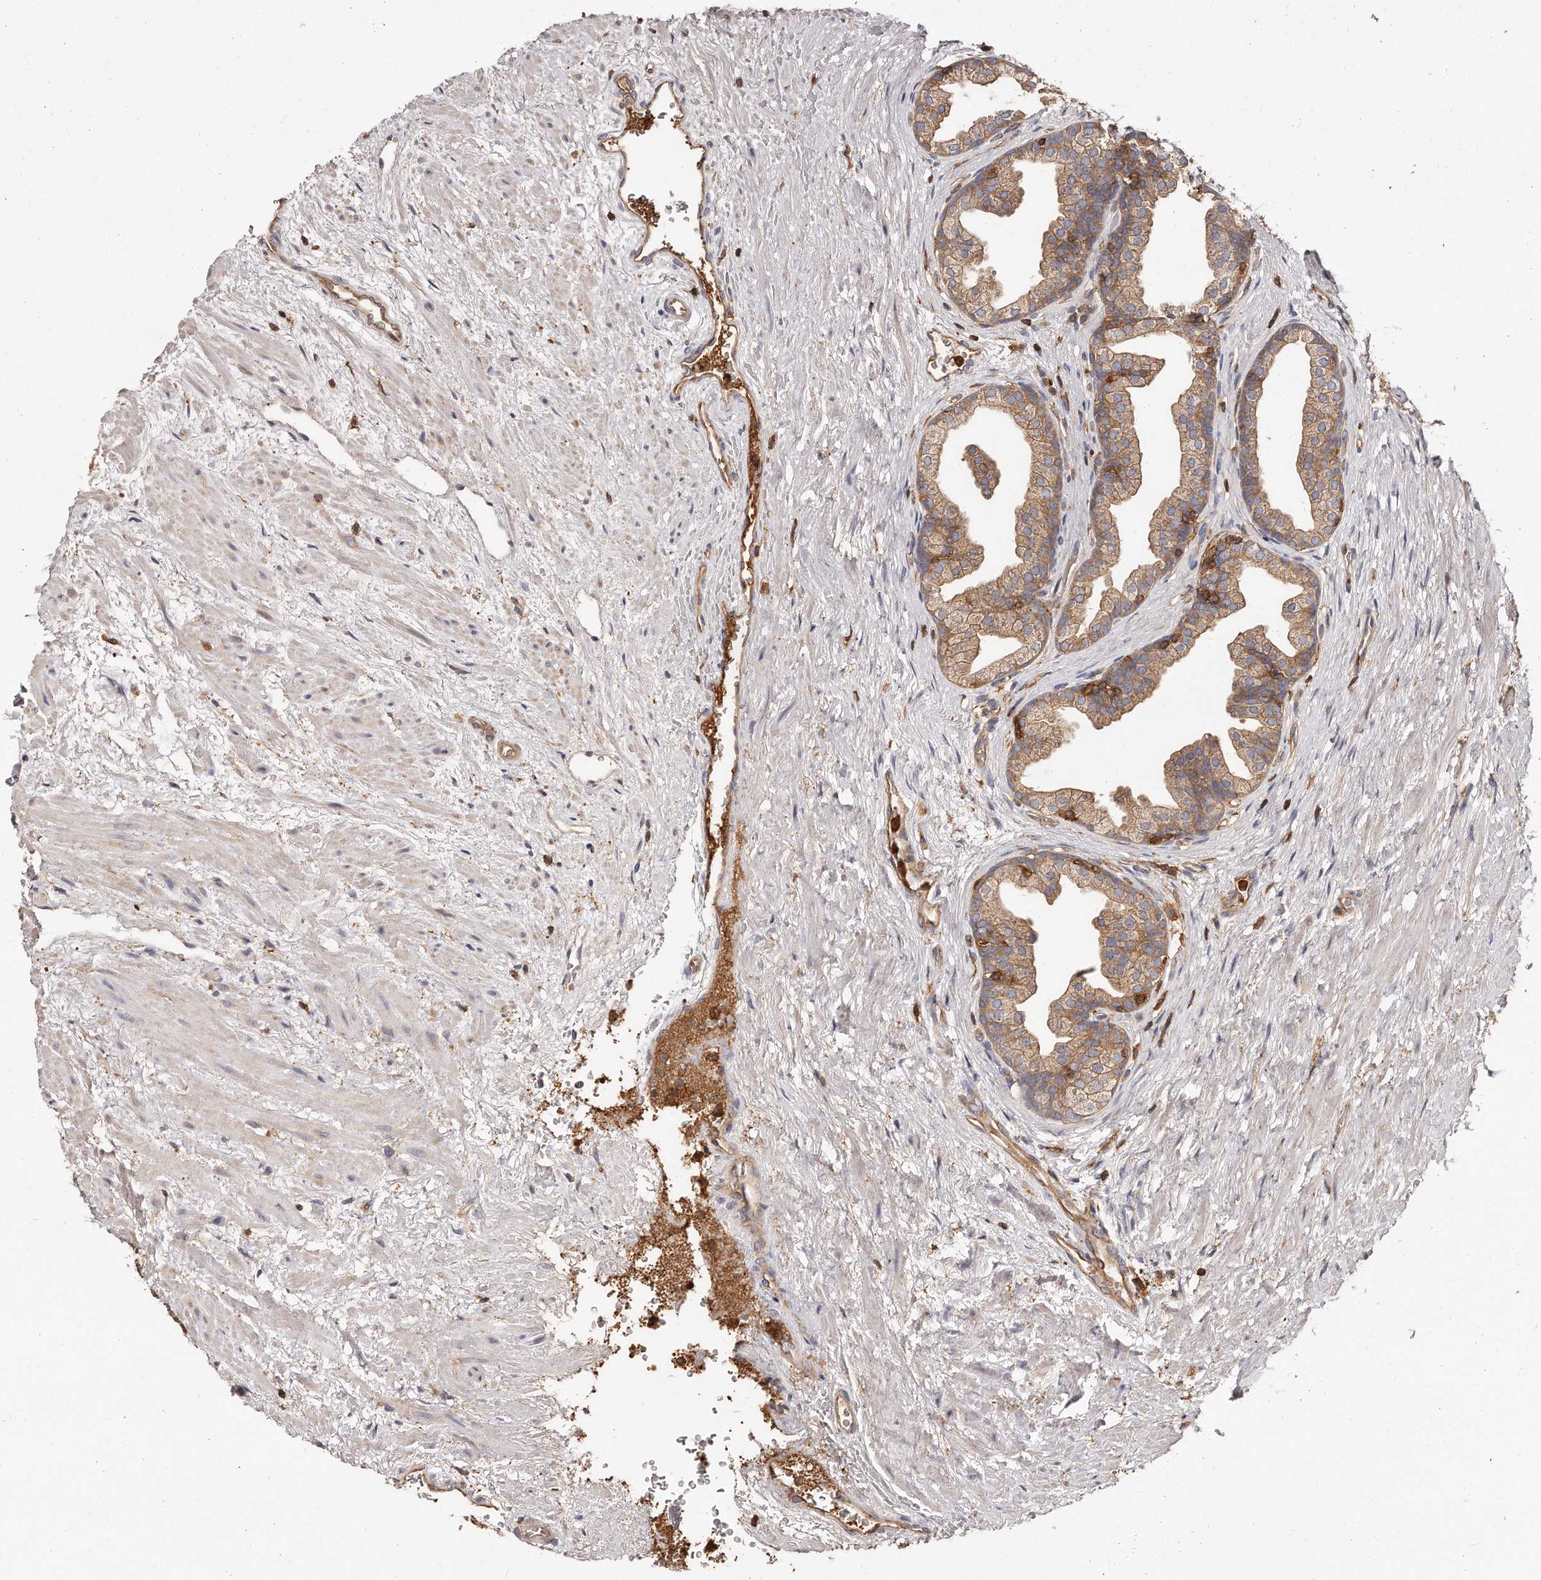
{"staining": {"intensity": "moderate", "quantity": ">75%", "location": "cytoplasmic/membranous"}, "tissue": "prostate", "cell_type": "Glandular cells", "image_type": "normal", "snomed": [{"axis": "morphology", "description": "Normal tissue, NOS"}, {"axis": "topography", "description": "Prostate"}], "caption": "Protein expression analysis of unremarkable prostate shows moderate cytoplasmic/membranous staining in approximately >75% of glandular cells.", "gene": "CAP1", "patient": {"sex": "male", "age": 48}}